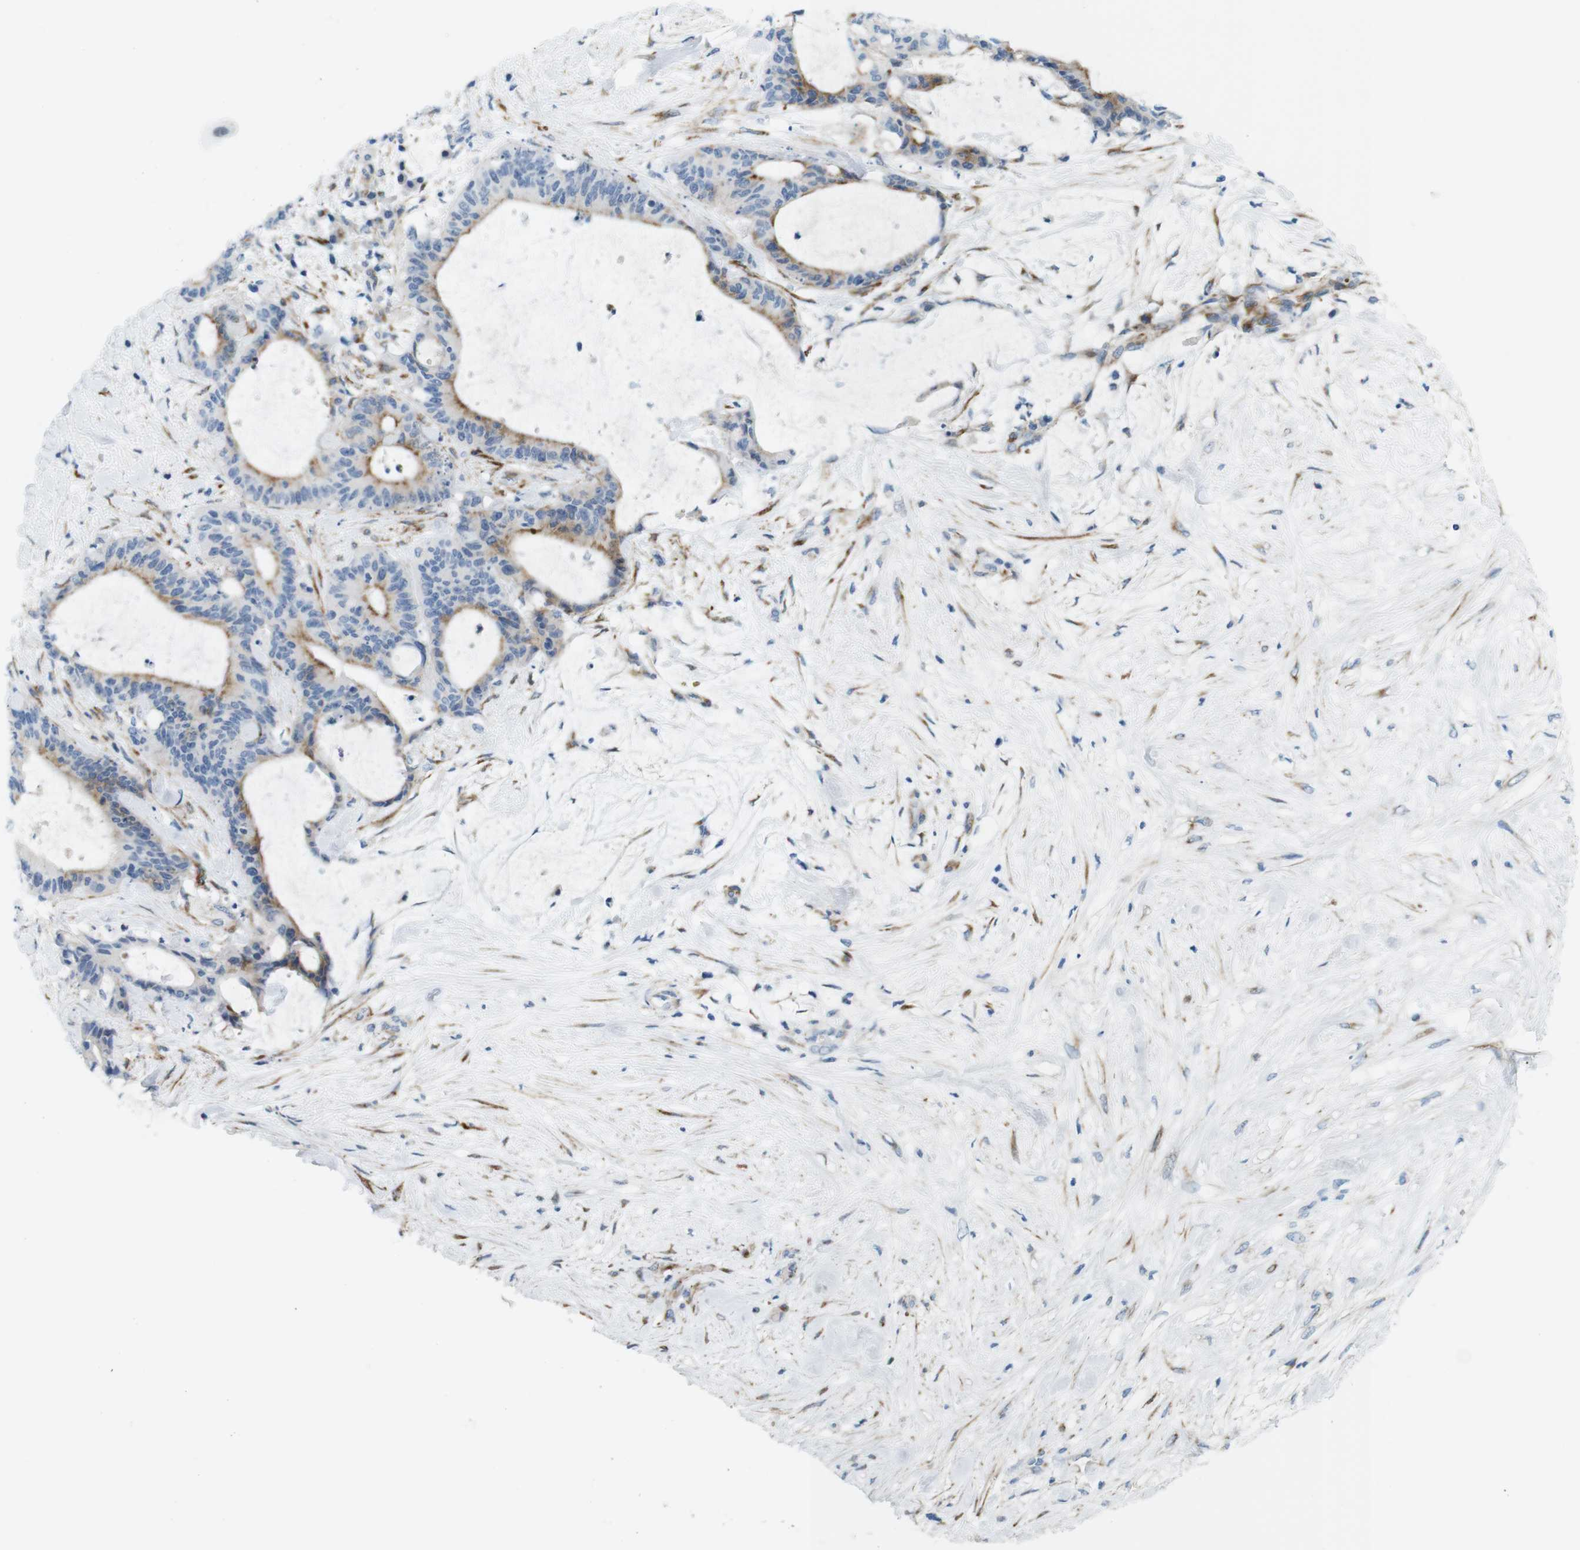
{"staining": {"intensity": "moderate", "quantity": "25%-75%", "location": "cytoplasmic/membranous"}, "tissue": "liver cancer", "cell_type": "Tumor cells", "image_type": "cancer", "snomed": [{"axis": "morphology", "description": "Cholangiocarcinoma"}, {"axis": "topography", "description": "Liver"}], "caption": "DAB immunohistochemical staining of human liver cancer (cholangiocarcinoma) displays moderate cytoplasmic/membranous protein expression in about 25%-75% of tumor cells.", "gene": "MYH9", "patient": {"sex": "female", "age": 73}}